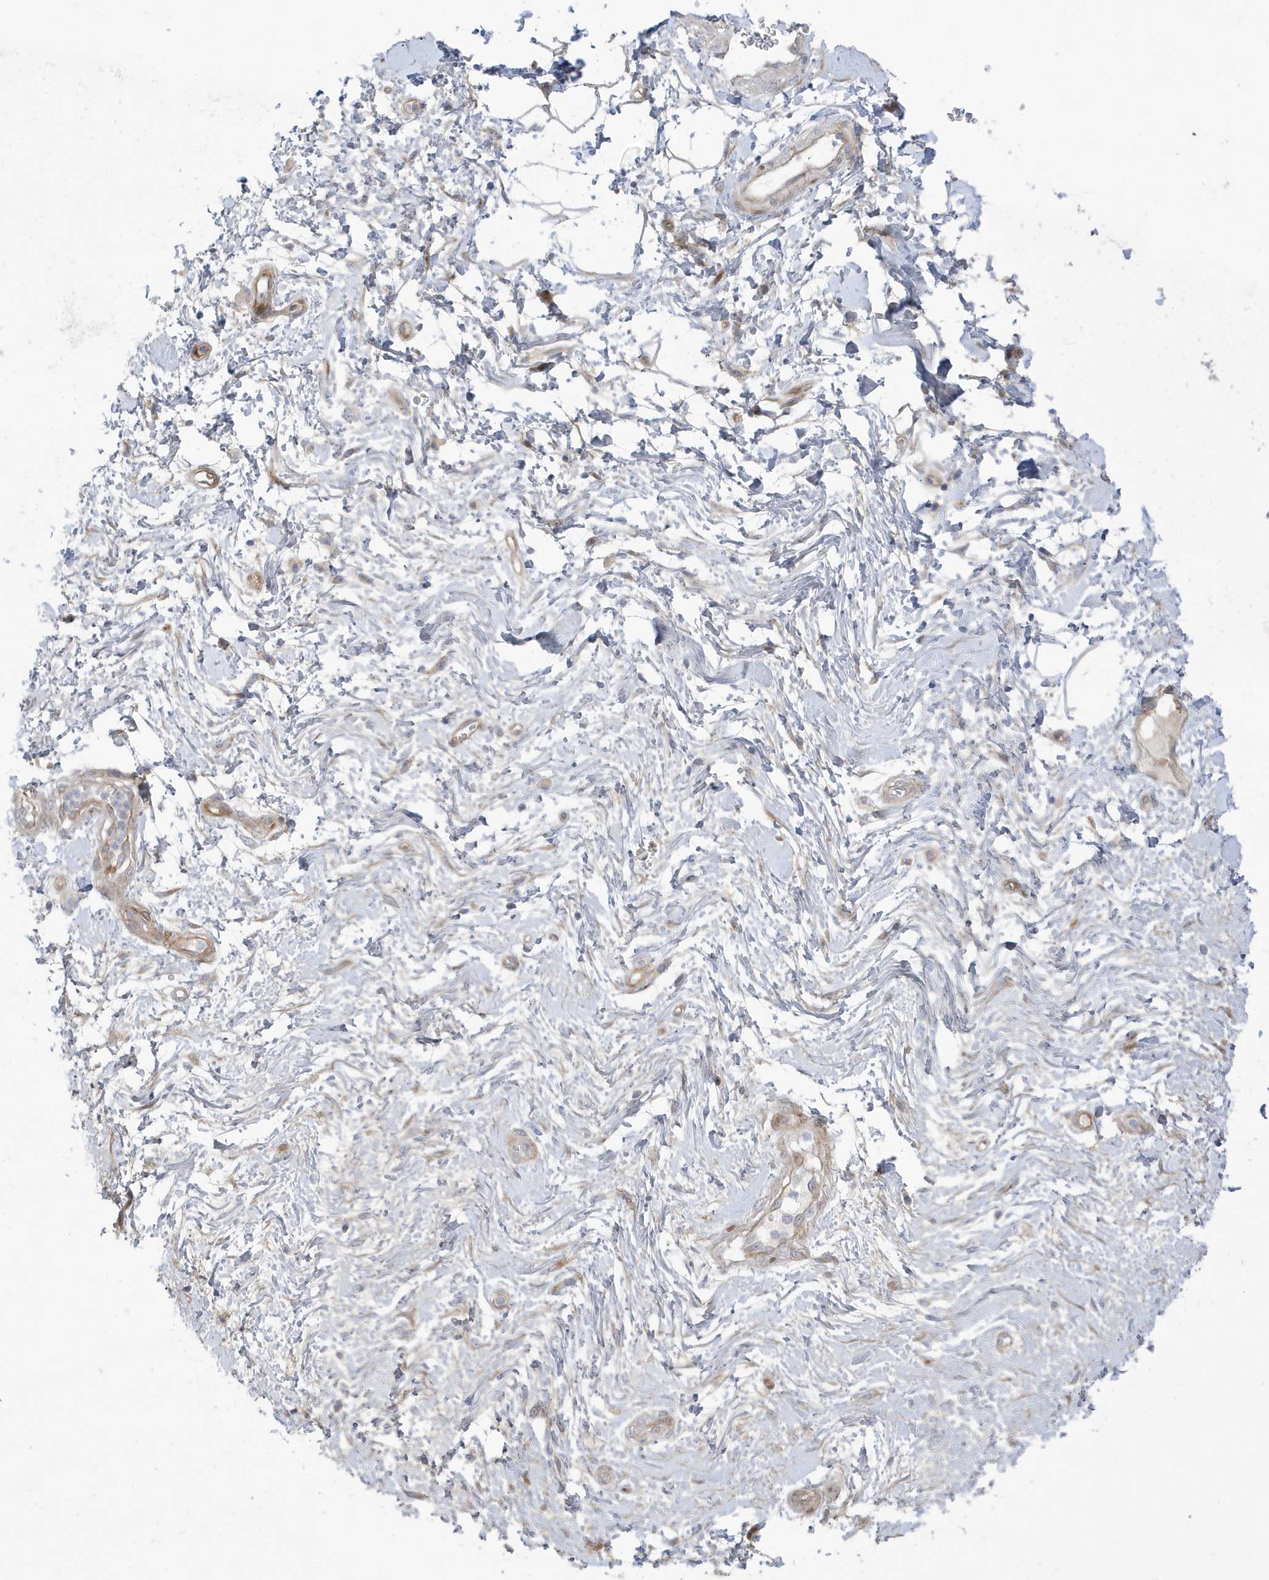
{"staining": {"intensity": "negative", "quantity": "none", "location": "none"}, "tissue": "soft tissue", "cell_type": "Chondrocytes", "image_type": "normal", "snomed": [{"axis": "morphology", "description": "Normal tissue, NOS"}, {"axis": "morphology", "description": "Adenocarcinoma, NOS"}, {"axis": "topography", "description": "Pancreas"}, {"axis": "topography", "description": "Peripheral nerve tissue"}], "caption": "DAB (3,3'-diaminobenzidine) immunohistochemical staining of benign human soft tissue demonstrates no significant staining in chondrocytes.", "gene": "ATP13A5", "patient": {"sex": "male", "age": 59}}